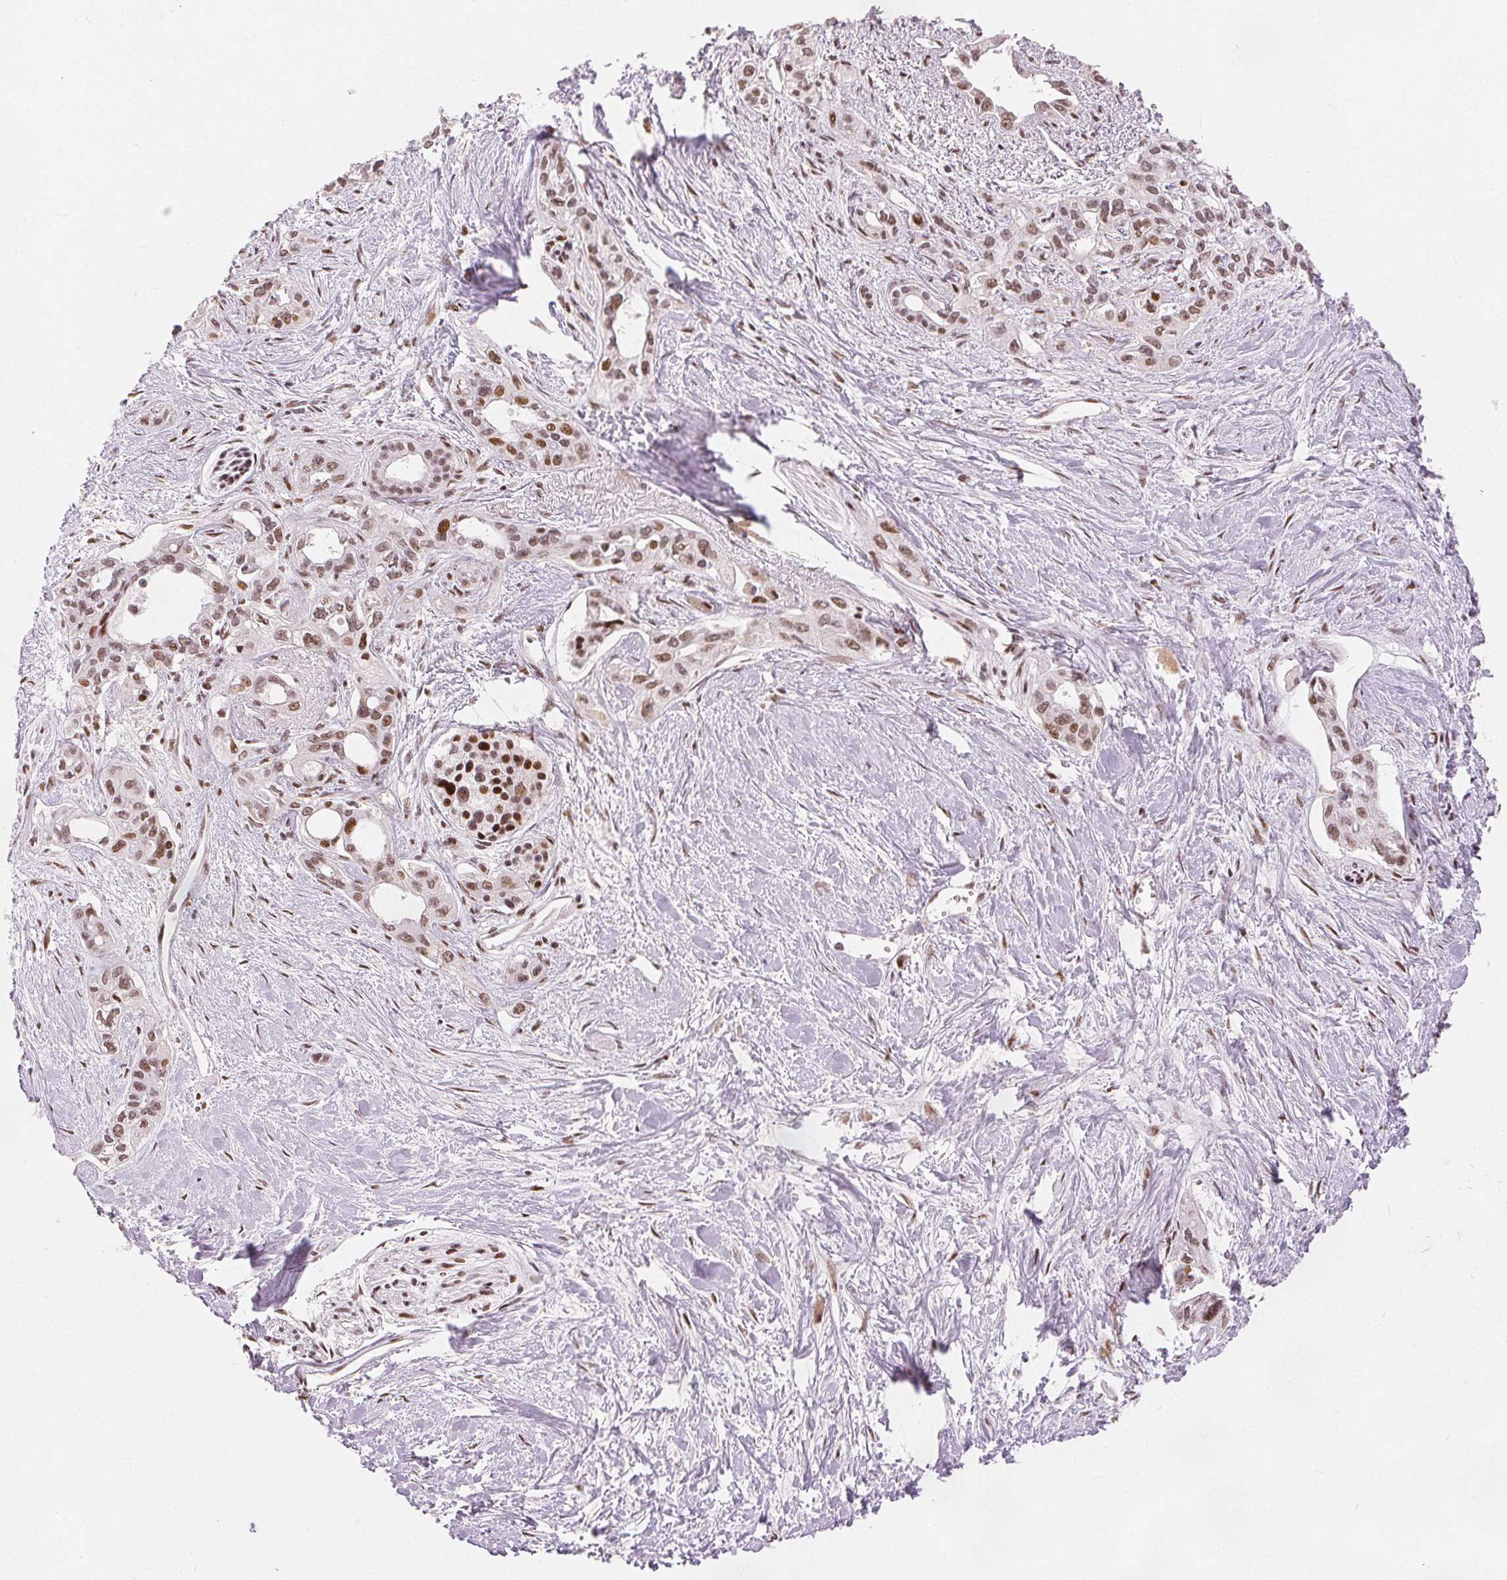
{"staining": {"intensity": "moderate", "quantity": ">75%", "location": "nuclear"}, "tissue": "pancreatic cancer", "cell_type": "Tumor cells", "image_type": "cancer", "snomed": [{"axis": "morphology", "description": "Adenocarcinoma, NOS"}, {"axis": "topography", "description": "Pancreas"}], "caption": "Human adenocarcinoma (pancreatic) stained with a brown dye demonstrates moderate nuclear positive staining in about >75% of tumor cells.", "gene": "ZNF703", "patient": {"sex": "female", "age": 50}}